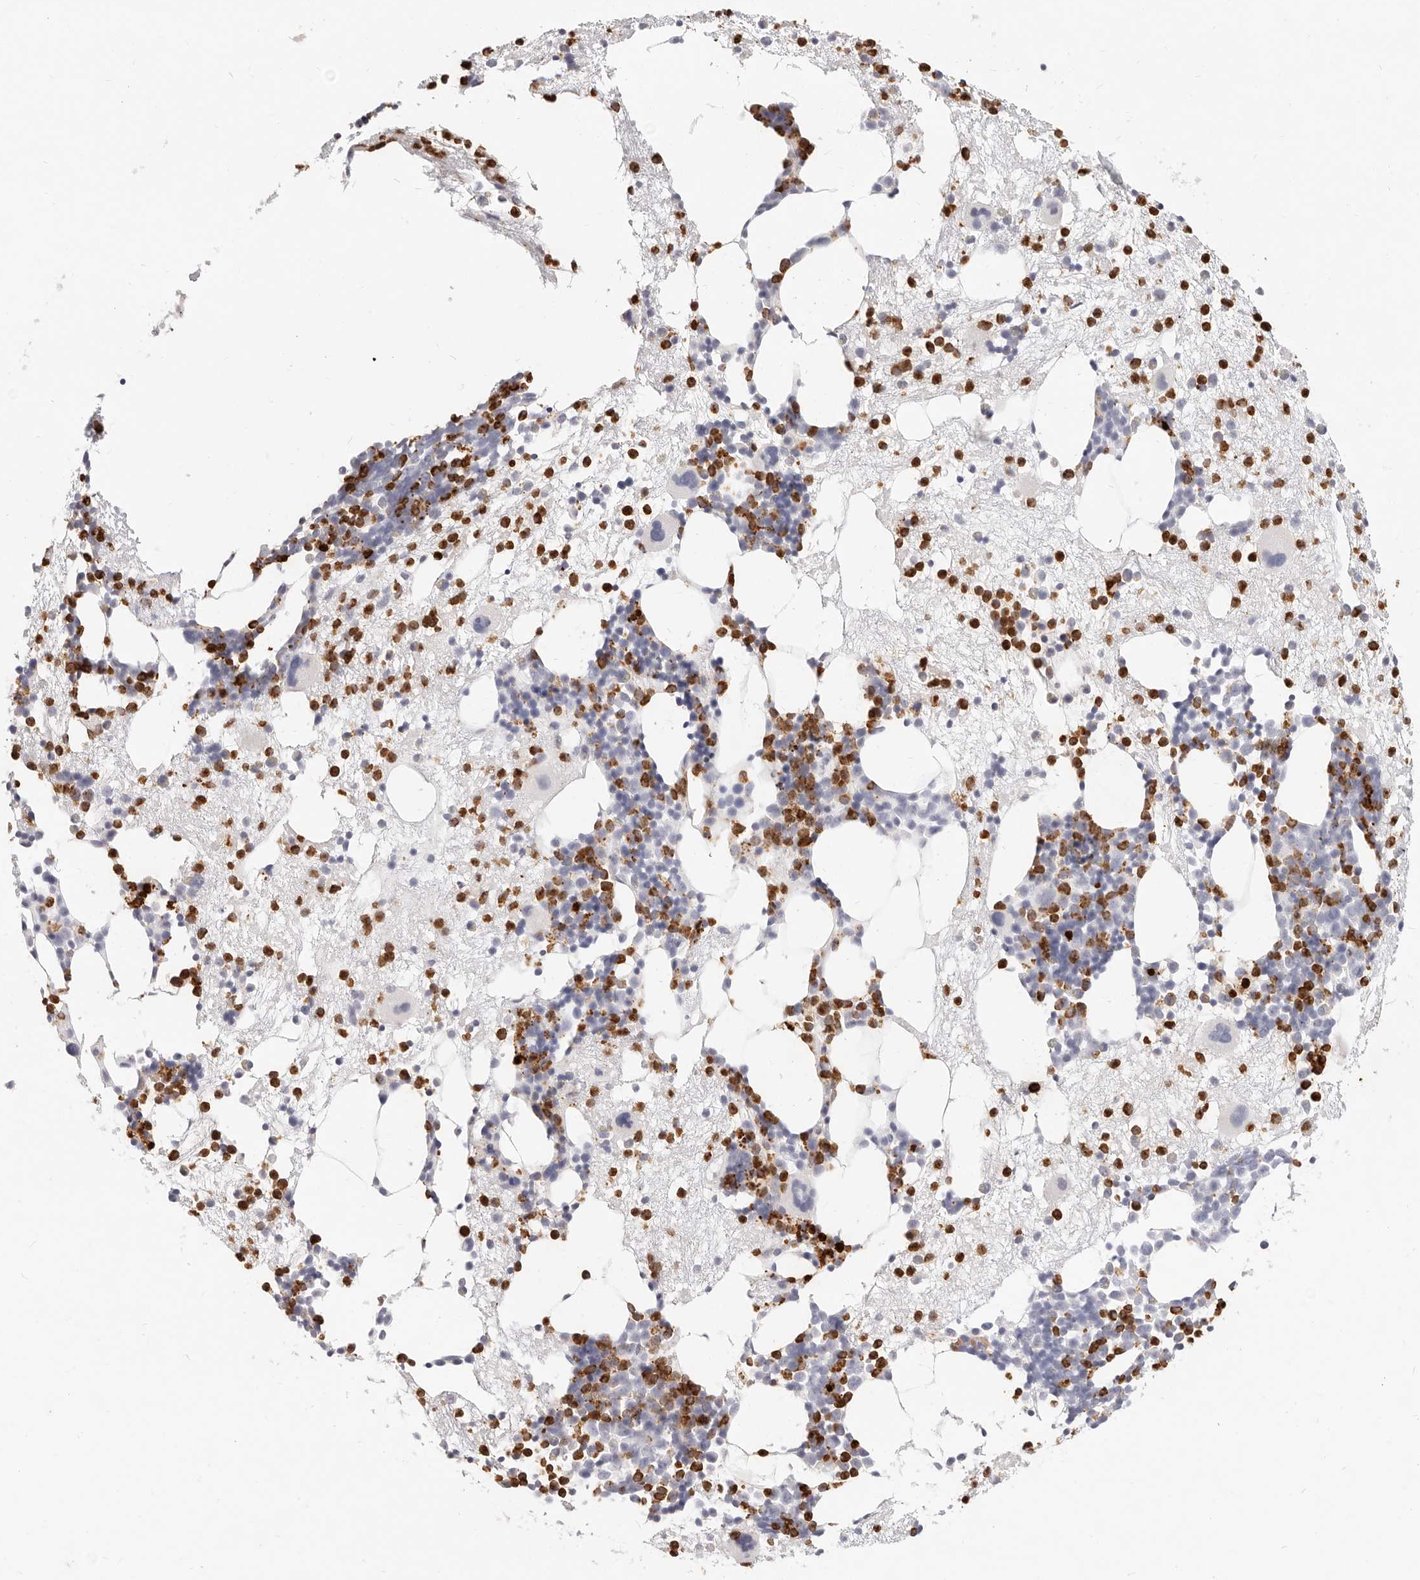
{"staining": {"intensity": "strong", "quantity": "25%-75%", "location": "cytoplasmic/membranous"}, "tissue": "bone marrow", "cell_type": "Hematopoietic cells", "image_type": "normal", "snomed": [{"axis": "morphology", "description": "Normal tissue, NOS"}, {"axis": "topography", "description": "Bone marrow"}], "caption": "Benign bone marrow demonstrates strong cytoplasmic/membranous staining in approximately 25%-75% of hematopoietic cells (DAB = brown stain, brightfield microscopy at high magnification)..", "gene": "CAMP", "patient": {"sex": "male", "age": 54}}